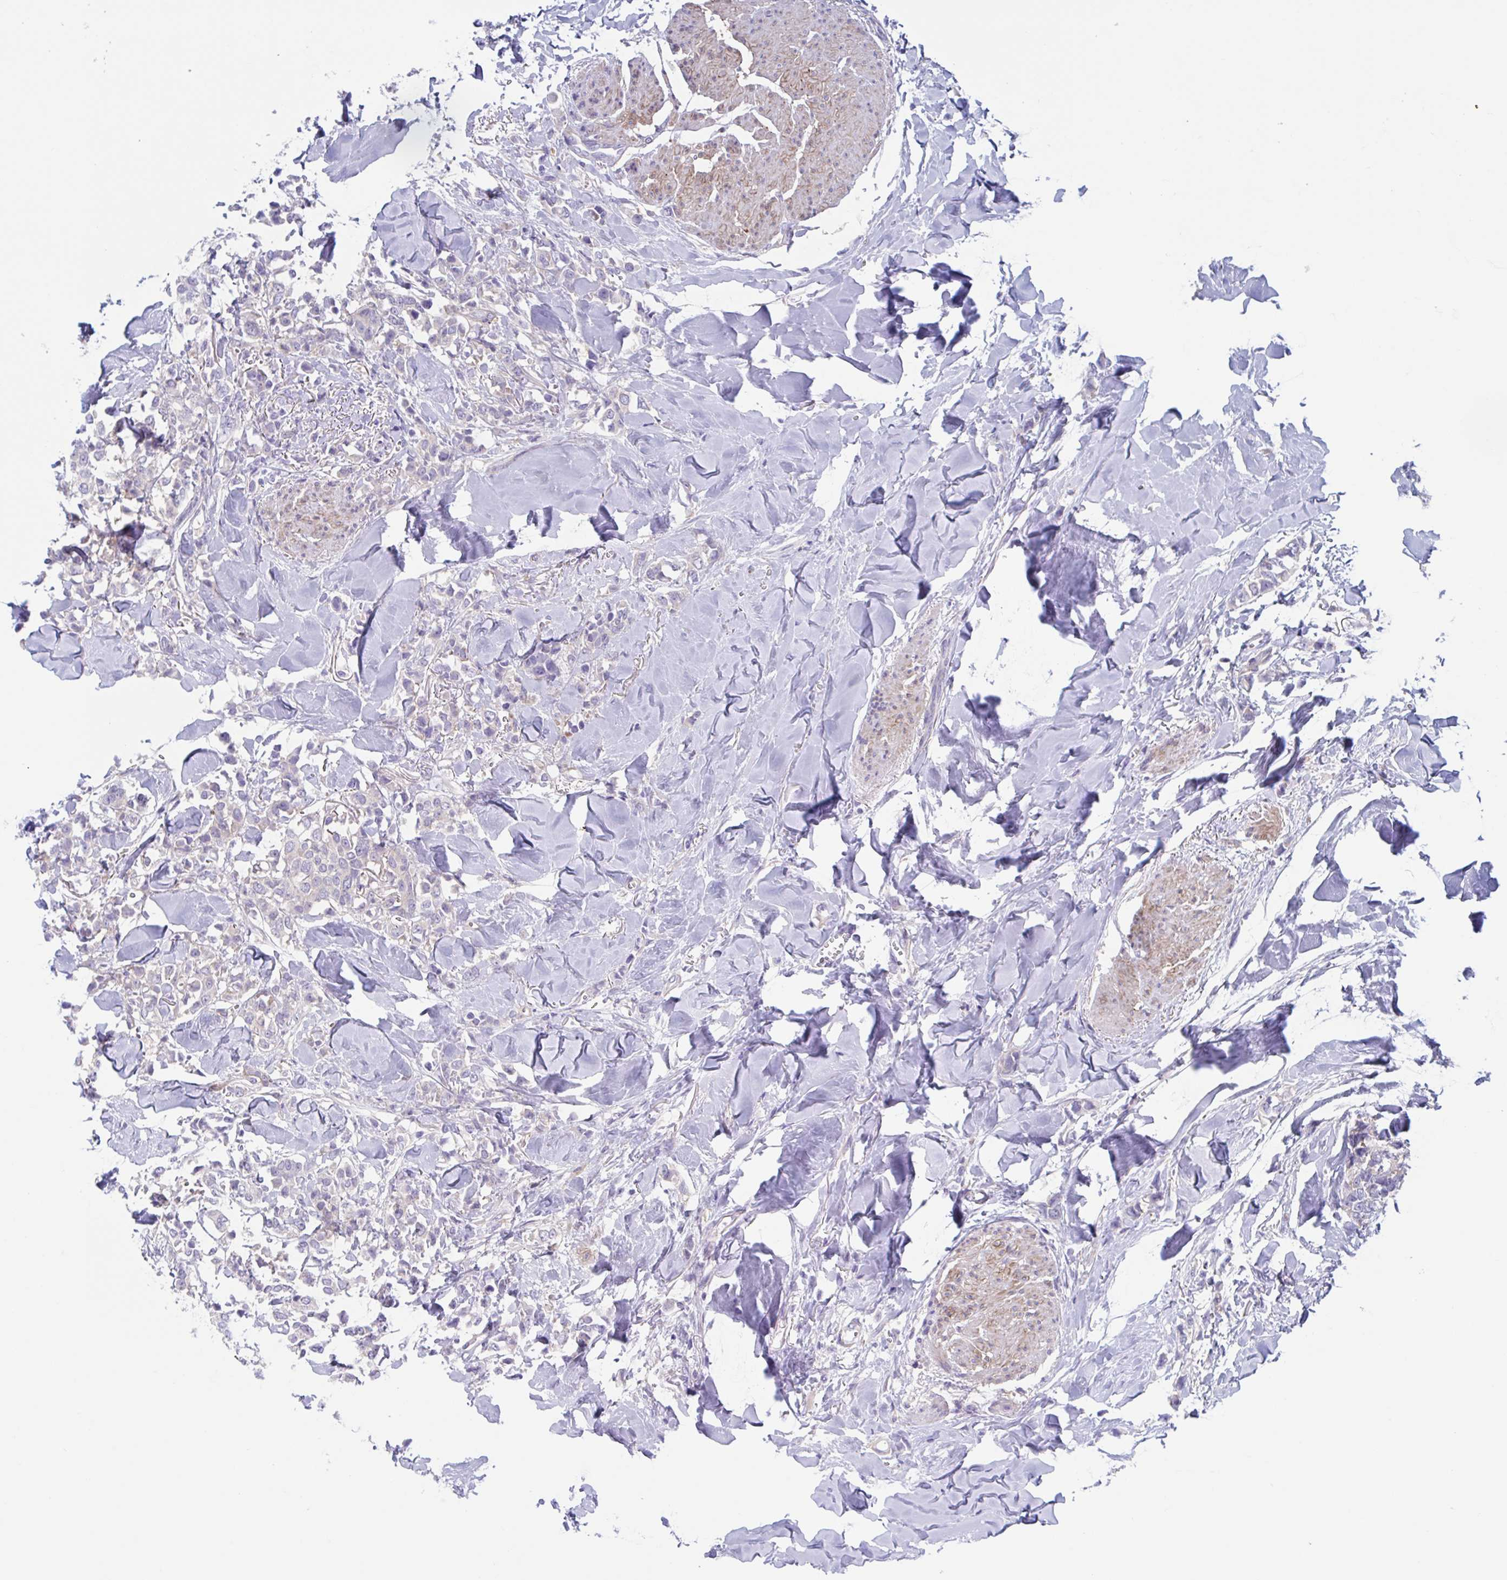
{"staining": {"intensity": "weak", "quantity": "<25%", "location": "cytoplasmic/membranous"}, "tissue": "breast cancer", "cell_type": "Tumor cells", "image_type": "cancer", "snomed": [{"axis": "morphology", "description": "Lobular carcinoma"}, {"axis": "topography", "description": "Breast"}], "caption": "An IHC image of breast lobular carcinoma is shown. There is no staining in tumor cells of breast lobular carcinoma.", "gene": "LPIN3", "patient": {"sex": "female", "age": 91}}